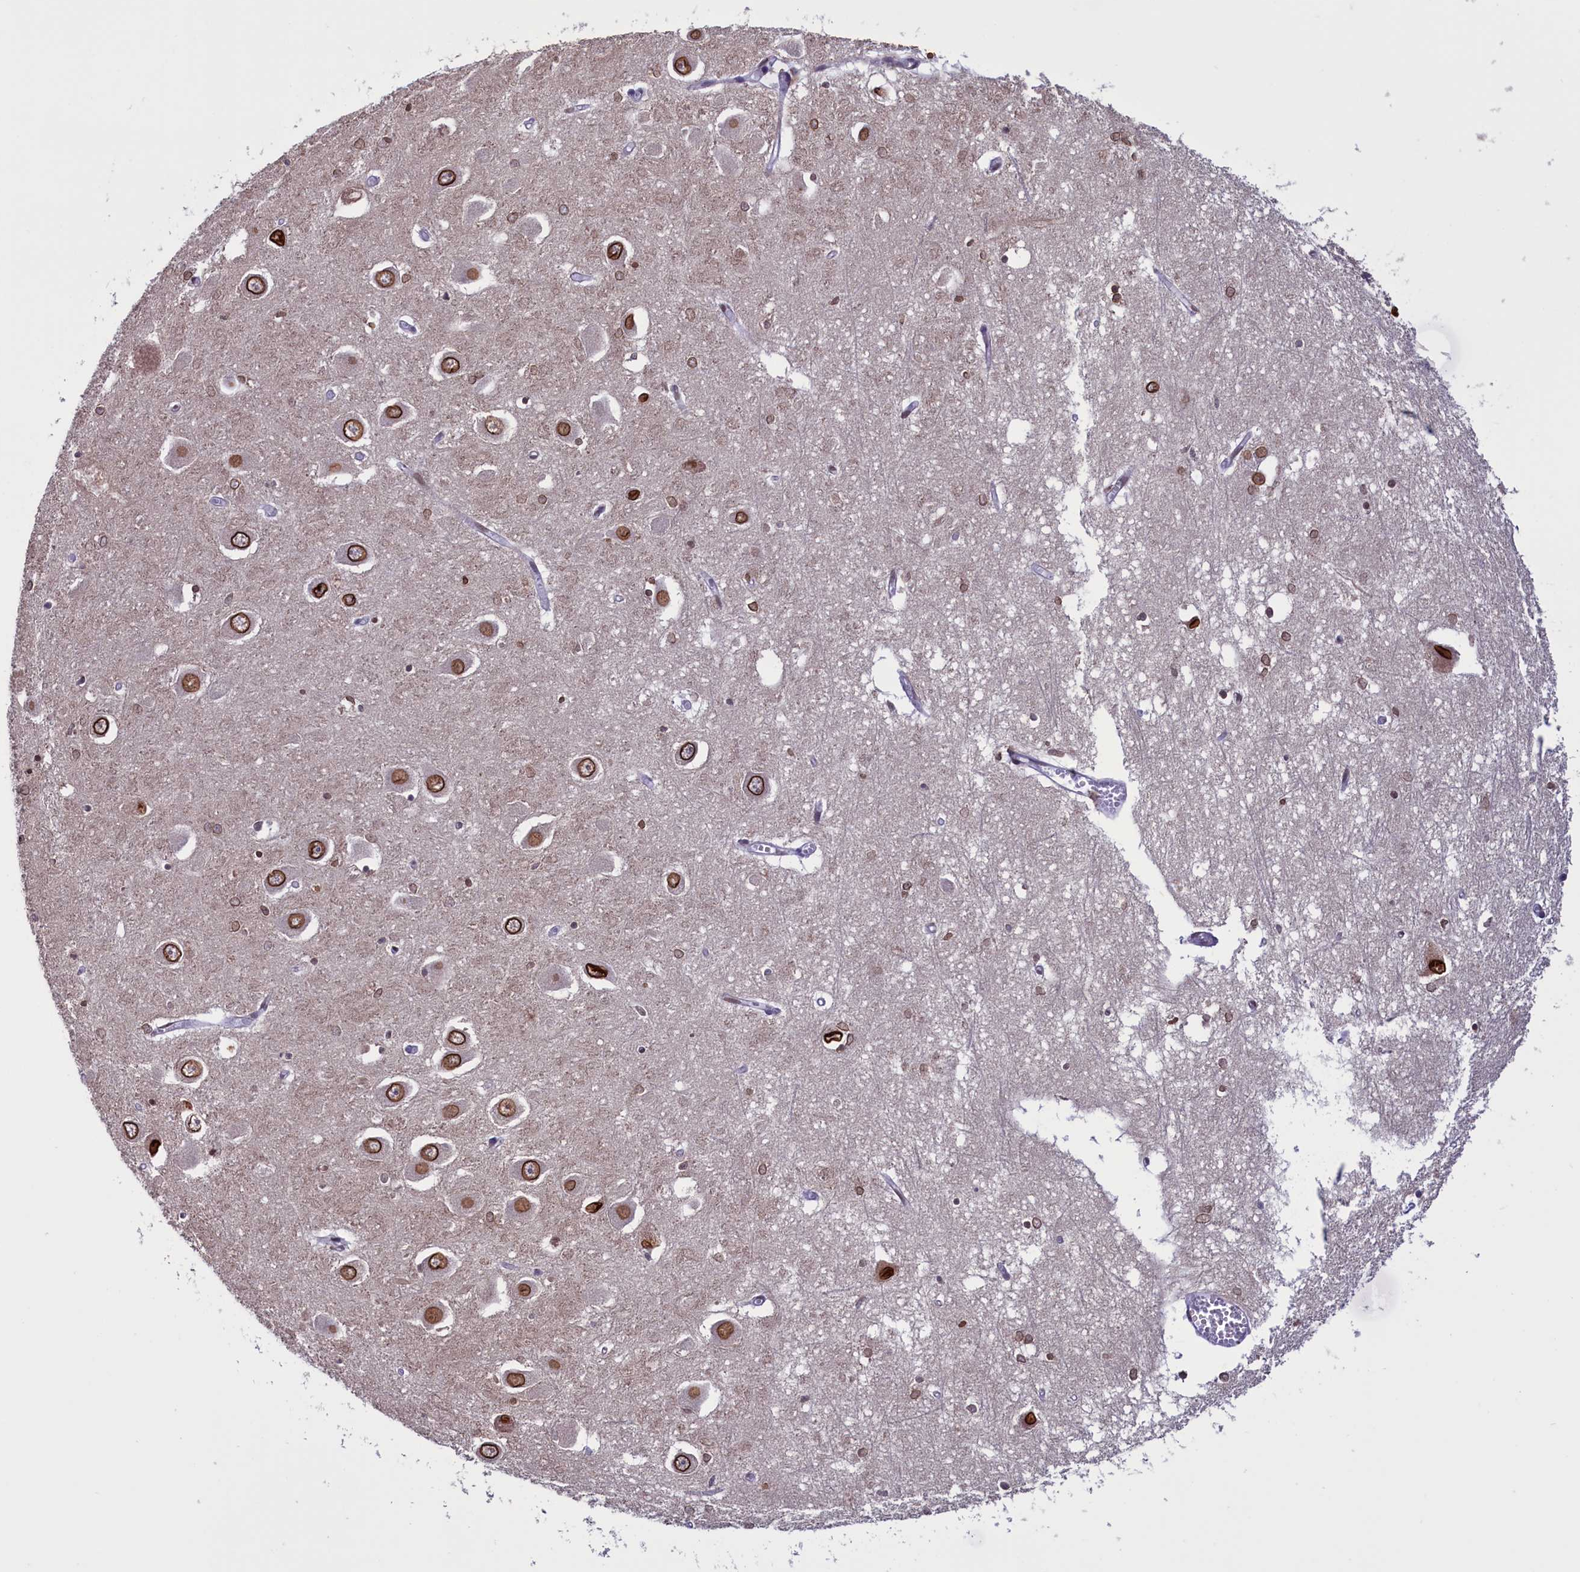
{"staining": {"intensity": "moderate", "quantity": "<25%", "location": "nuclear"}, "tissue": "hippocampus", "cell_type": "Glial cells", "image_type": "normal", "snomed": [{"axis": "morphology", "description": "Normal tissue, NOS"}, {"axis": "topography", "description": "Hippocampus"}], "caption": "A low amount of moderate nuclear staining is identified in approximately <25% of glial cells in normal hippocampus.", "gene": "PARS2", "patient": {"sex": "male", "age": 70}}